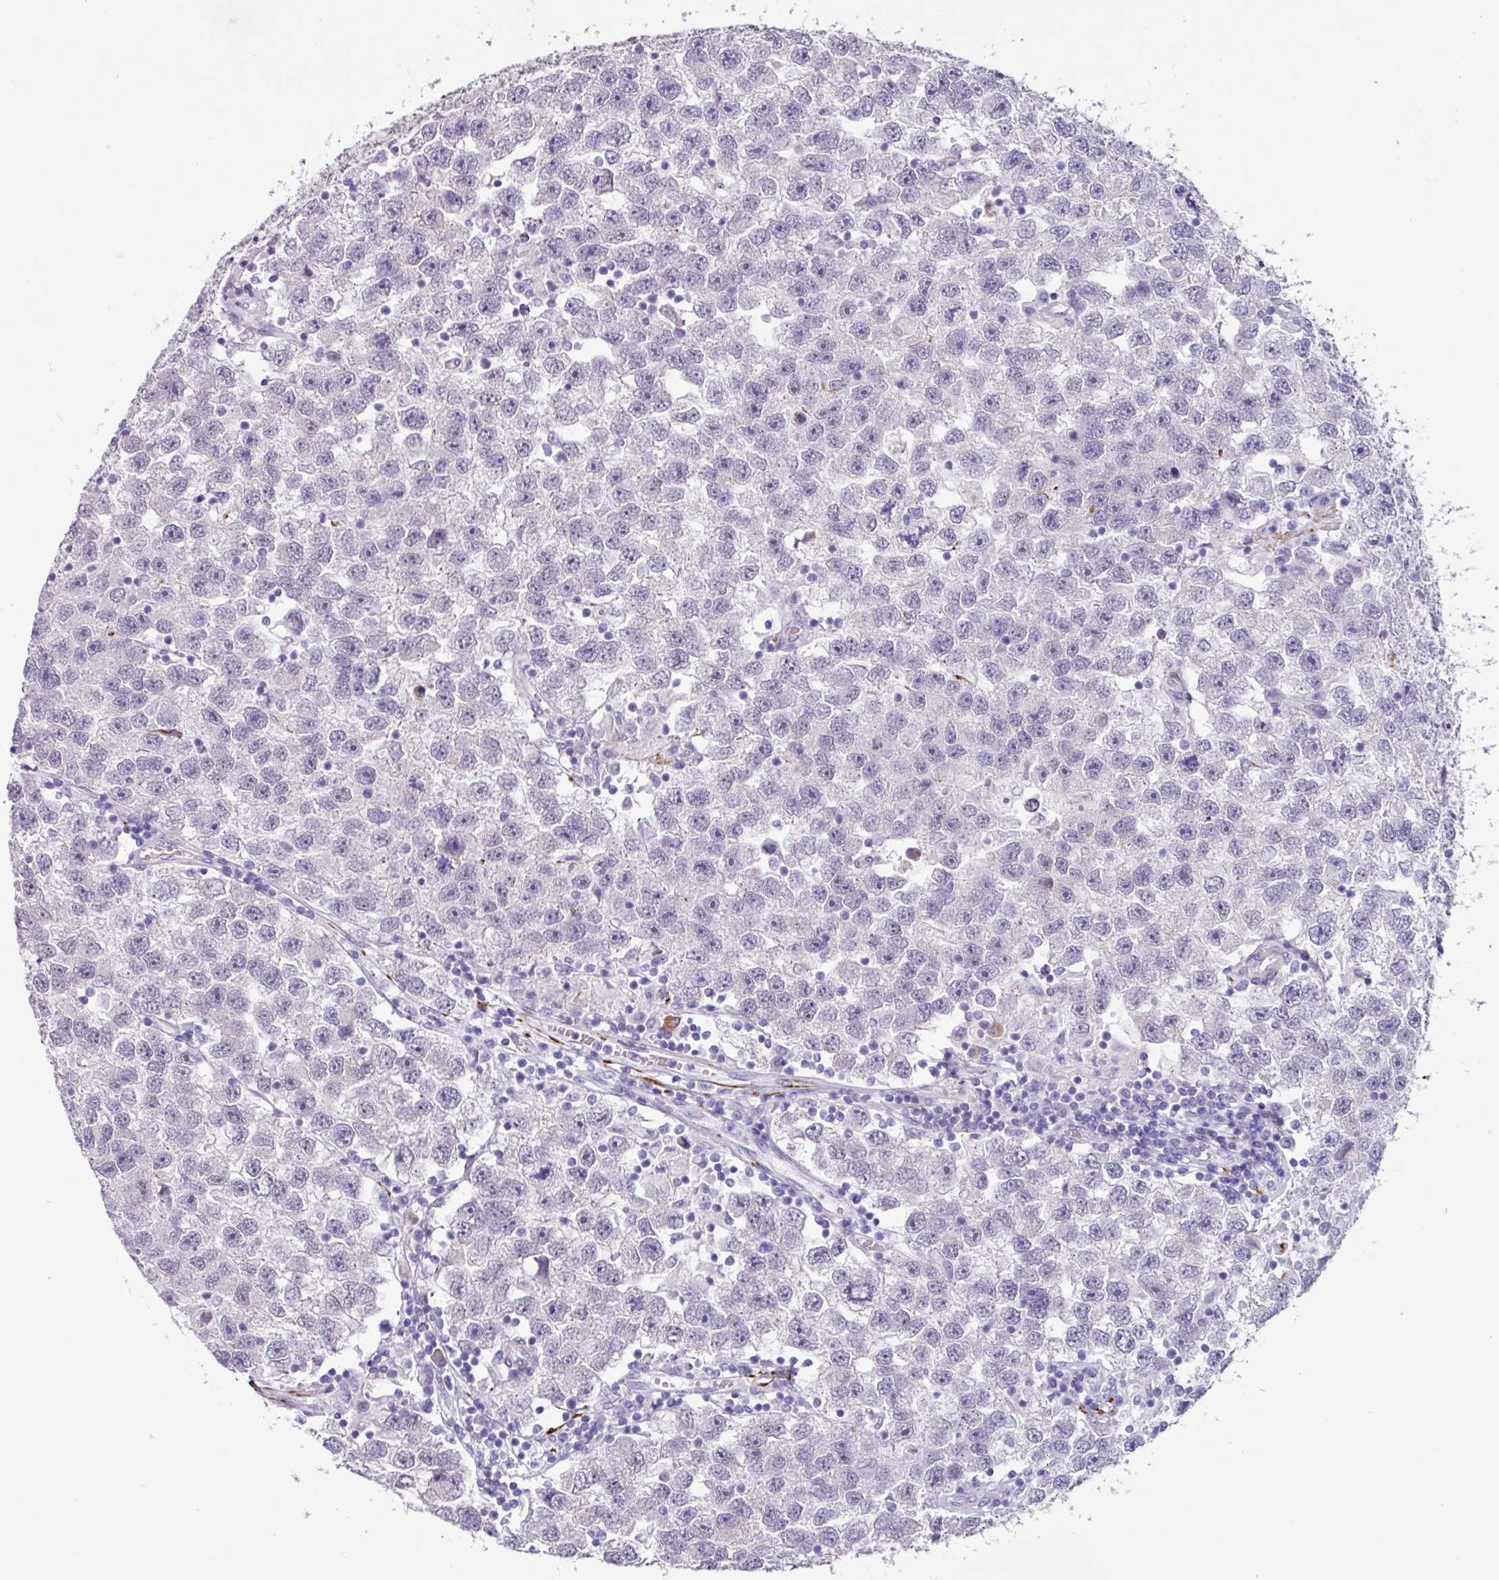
{"staining": {"intensity": "negative", "quantity": "none", "location": "none"}, "tissue": "testis cancer", "cell_type": "Tumor cells", "image_type": "cancer", "snomed": [{"axis": "morphology", "description": "Seminoma, NOS"}, {"axis": "topography", "description": "Testis"}], "caption": "Tumor cells are negative for protein expression in human seminoma (testis).", "gene": "OTX1", "patient": {"sex": "male", "age": 26}}